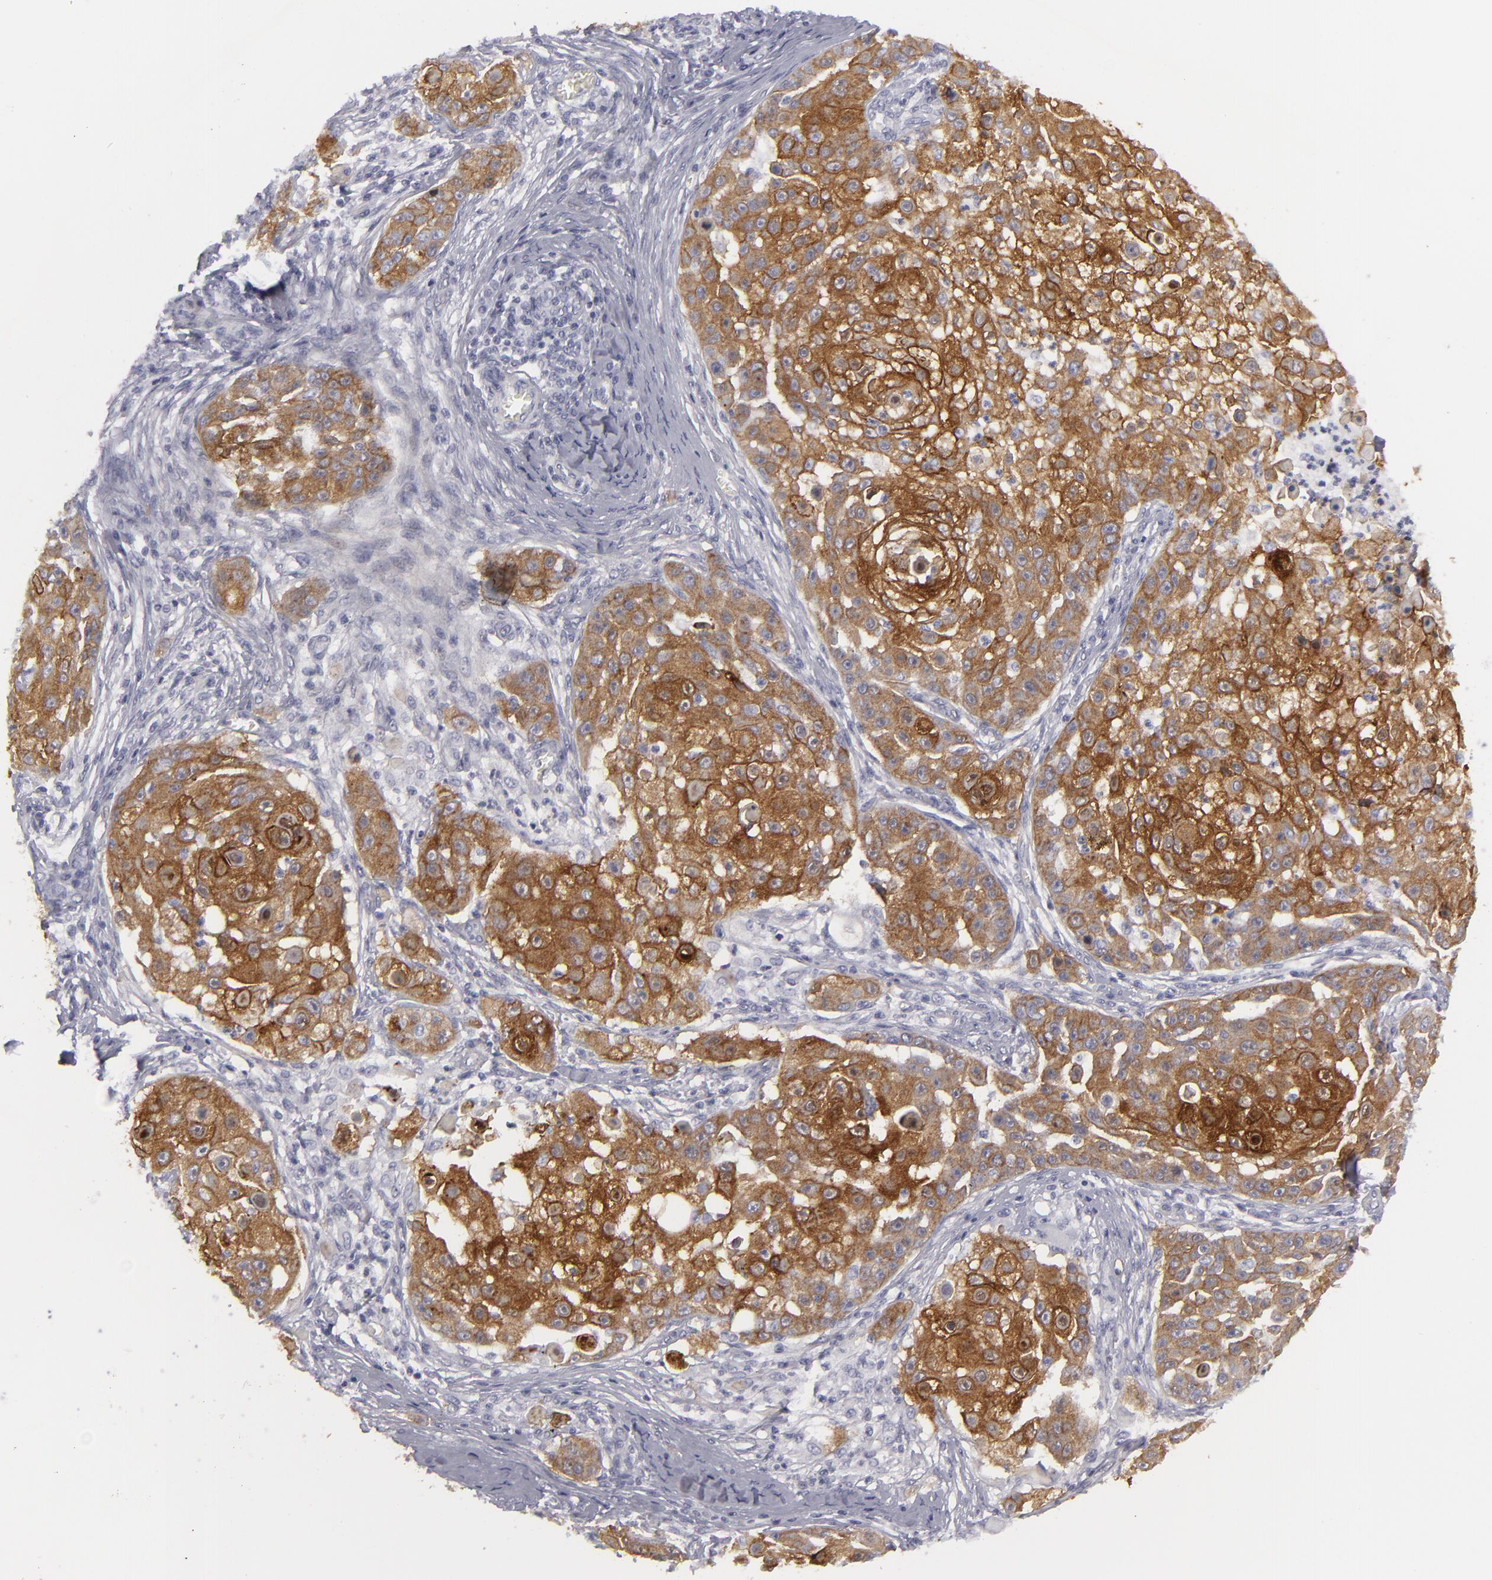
{"staining": {"intensity": "strong", "quantity": ">75%", "location": "cytoplasmic/membranous"}, "tissue": "skin cancer", "cell_type": "Tumor cells", "image_type": "cancer", "snomed": [{"axis": "morphology", "description": "Squamous cell carcinoma, NOS"}, {"axis": "topography", "description": "Skin"}], "caption": "An image of skin cancer (squamous cell carcinoma) stained for a protein shows strong cytoplasmic/membranous brown staining in tumor cells.", "gene": "JUP", "patient": {"sex": "female", "age": 57}}